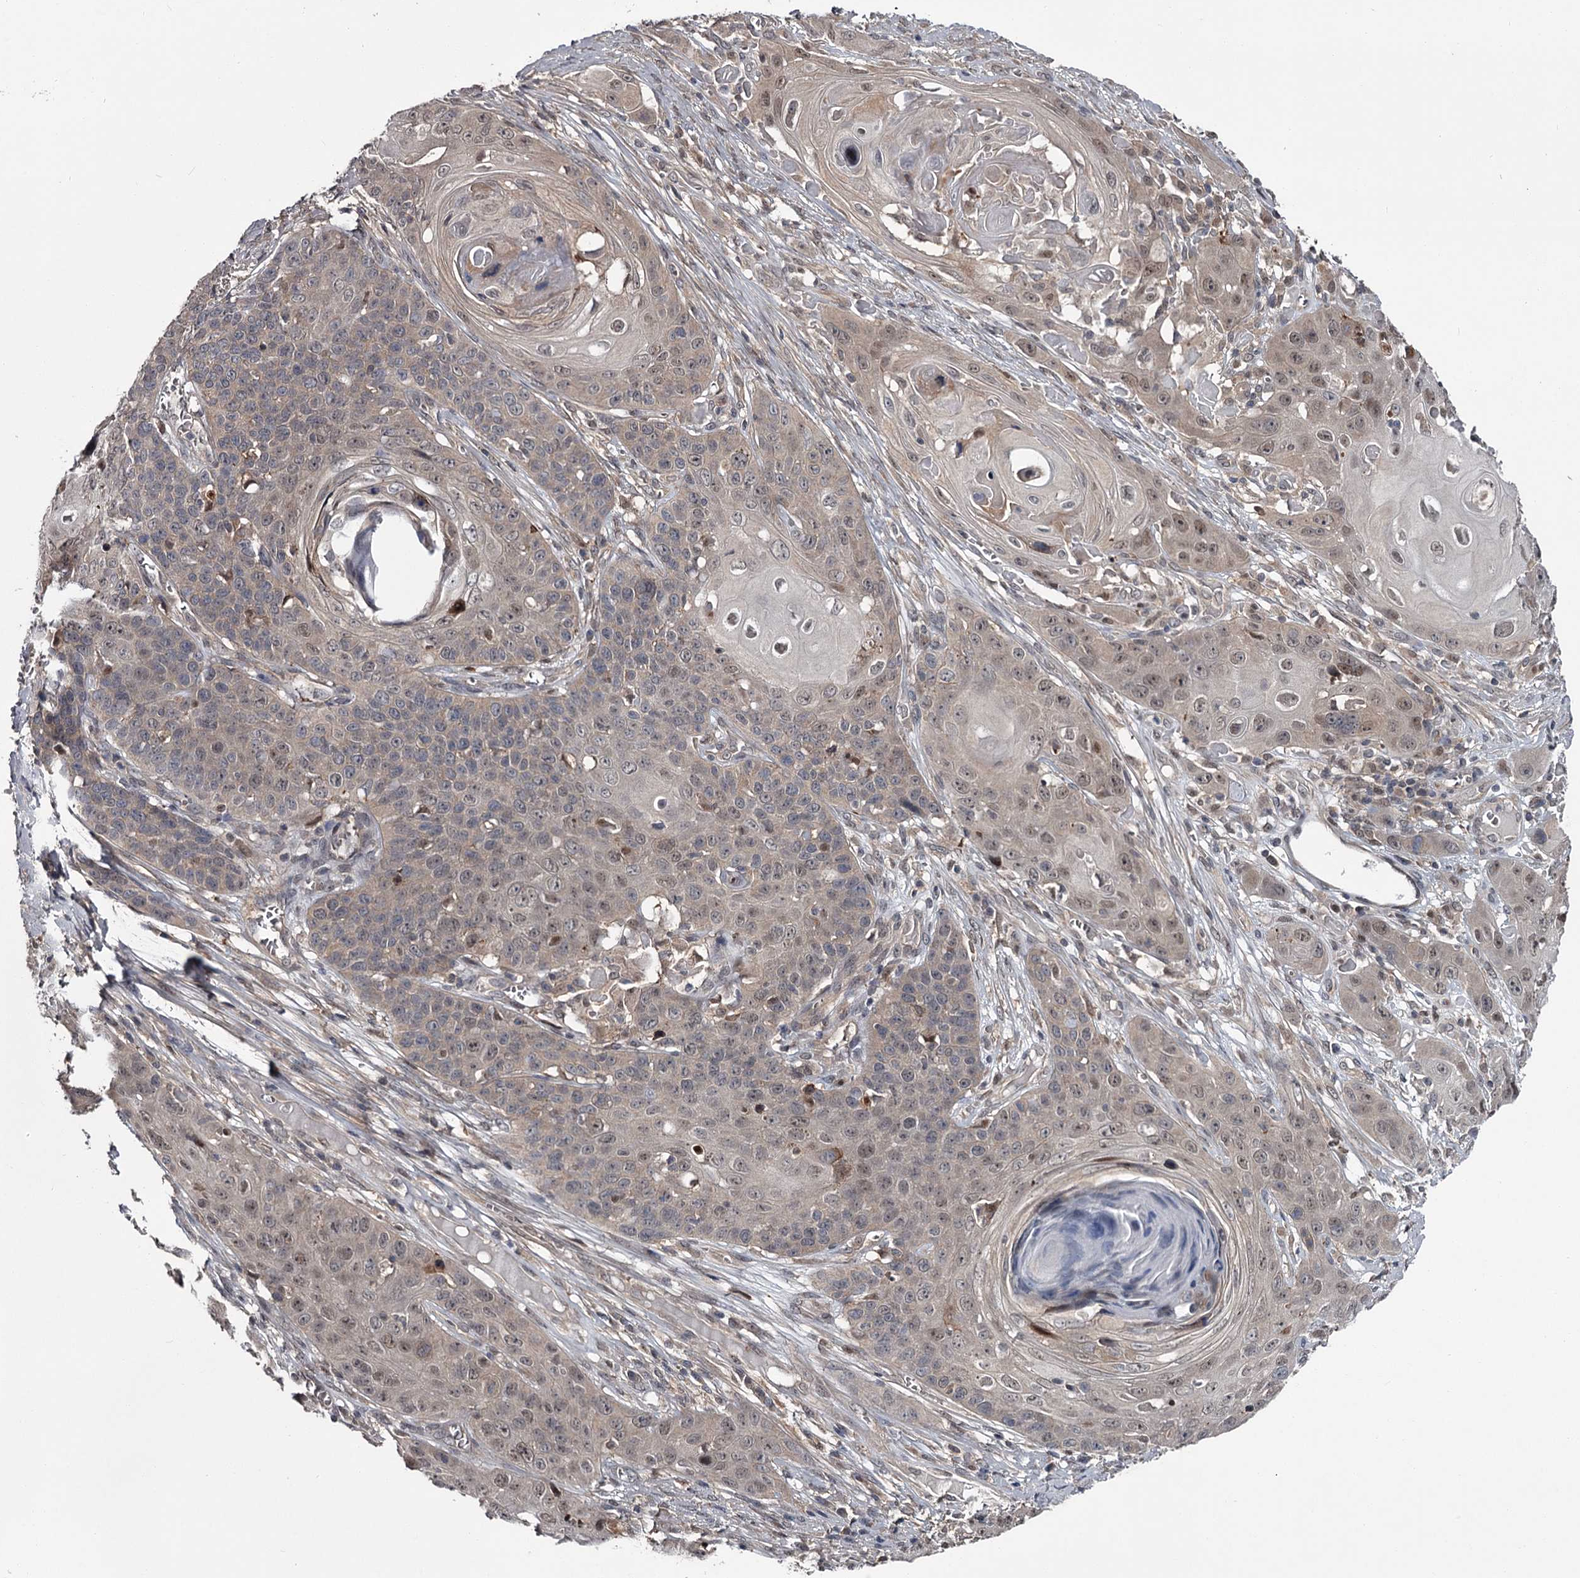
{"staining": {"intensity": "weak", "quantity": "<25%", "location": "nuclear"}, "tissue": "skin cancer", "cell_type": "Tumor cells", "image_type": "cancer", "snomed": [{"axis": "morphology", "description": "Squamous cell carcinoma, NOS"}, {"axis": "topography", "description": "Skin"}], "caption": "Human squamous cell carcinoma (skin) stained for a protein using immunohistochemistry shows no expression in tumor cells.", "gene": "DAO", "patient": {"sex": "male", "age": 55}}